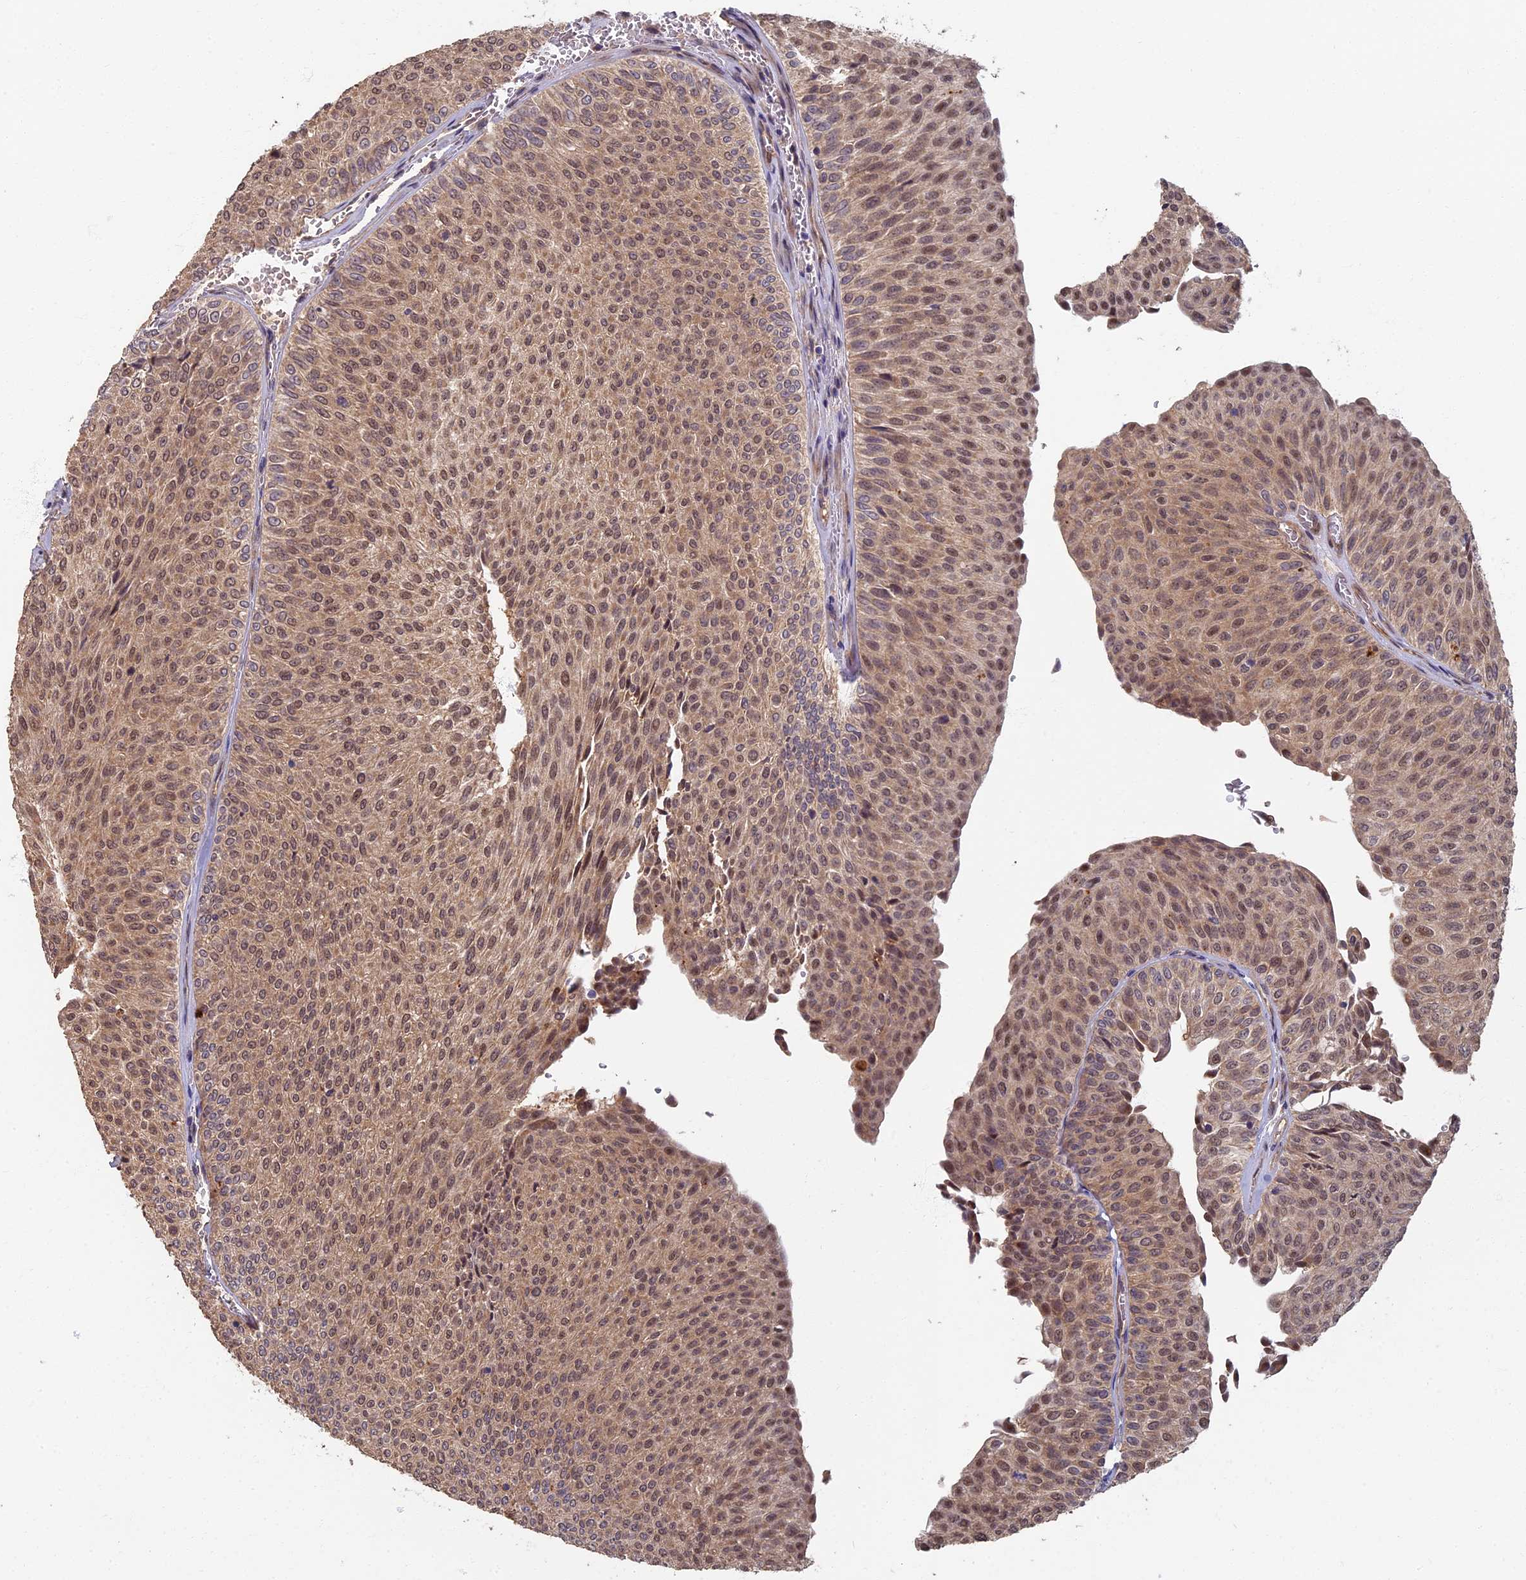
{"staining": {"intensity": "moderate", "quantity": ">75%", "location": "cytoplasmic/membranous,nuclear"}, "tissue": "urothelial cancer", "cell_type": "Tumor cells", "image_type": "cancer", "snomed": [{"axis": "morphology", "description": "Urothelial carcinoma, Low grade"}, {"axis": "topography", "description": "Urinary bladder"}], "caption": "Immunohistochemical staining of low-grade urothelial carcinoma reveals medium levels of moderate cytoplasmic/membranous and nuclear protein positivity in about >75% of tumor cells.", "gene": "RSPH3", "patient": {"sex": "male", "age": 78}}